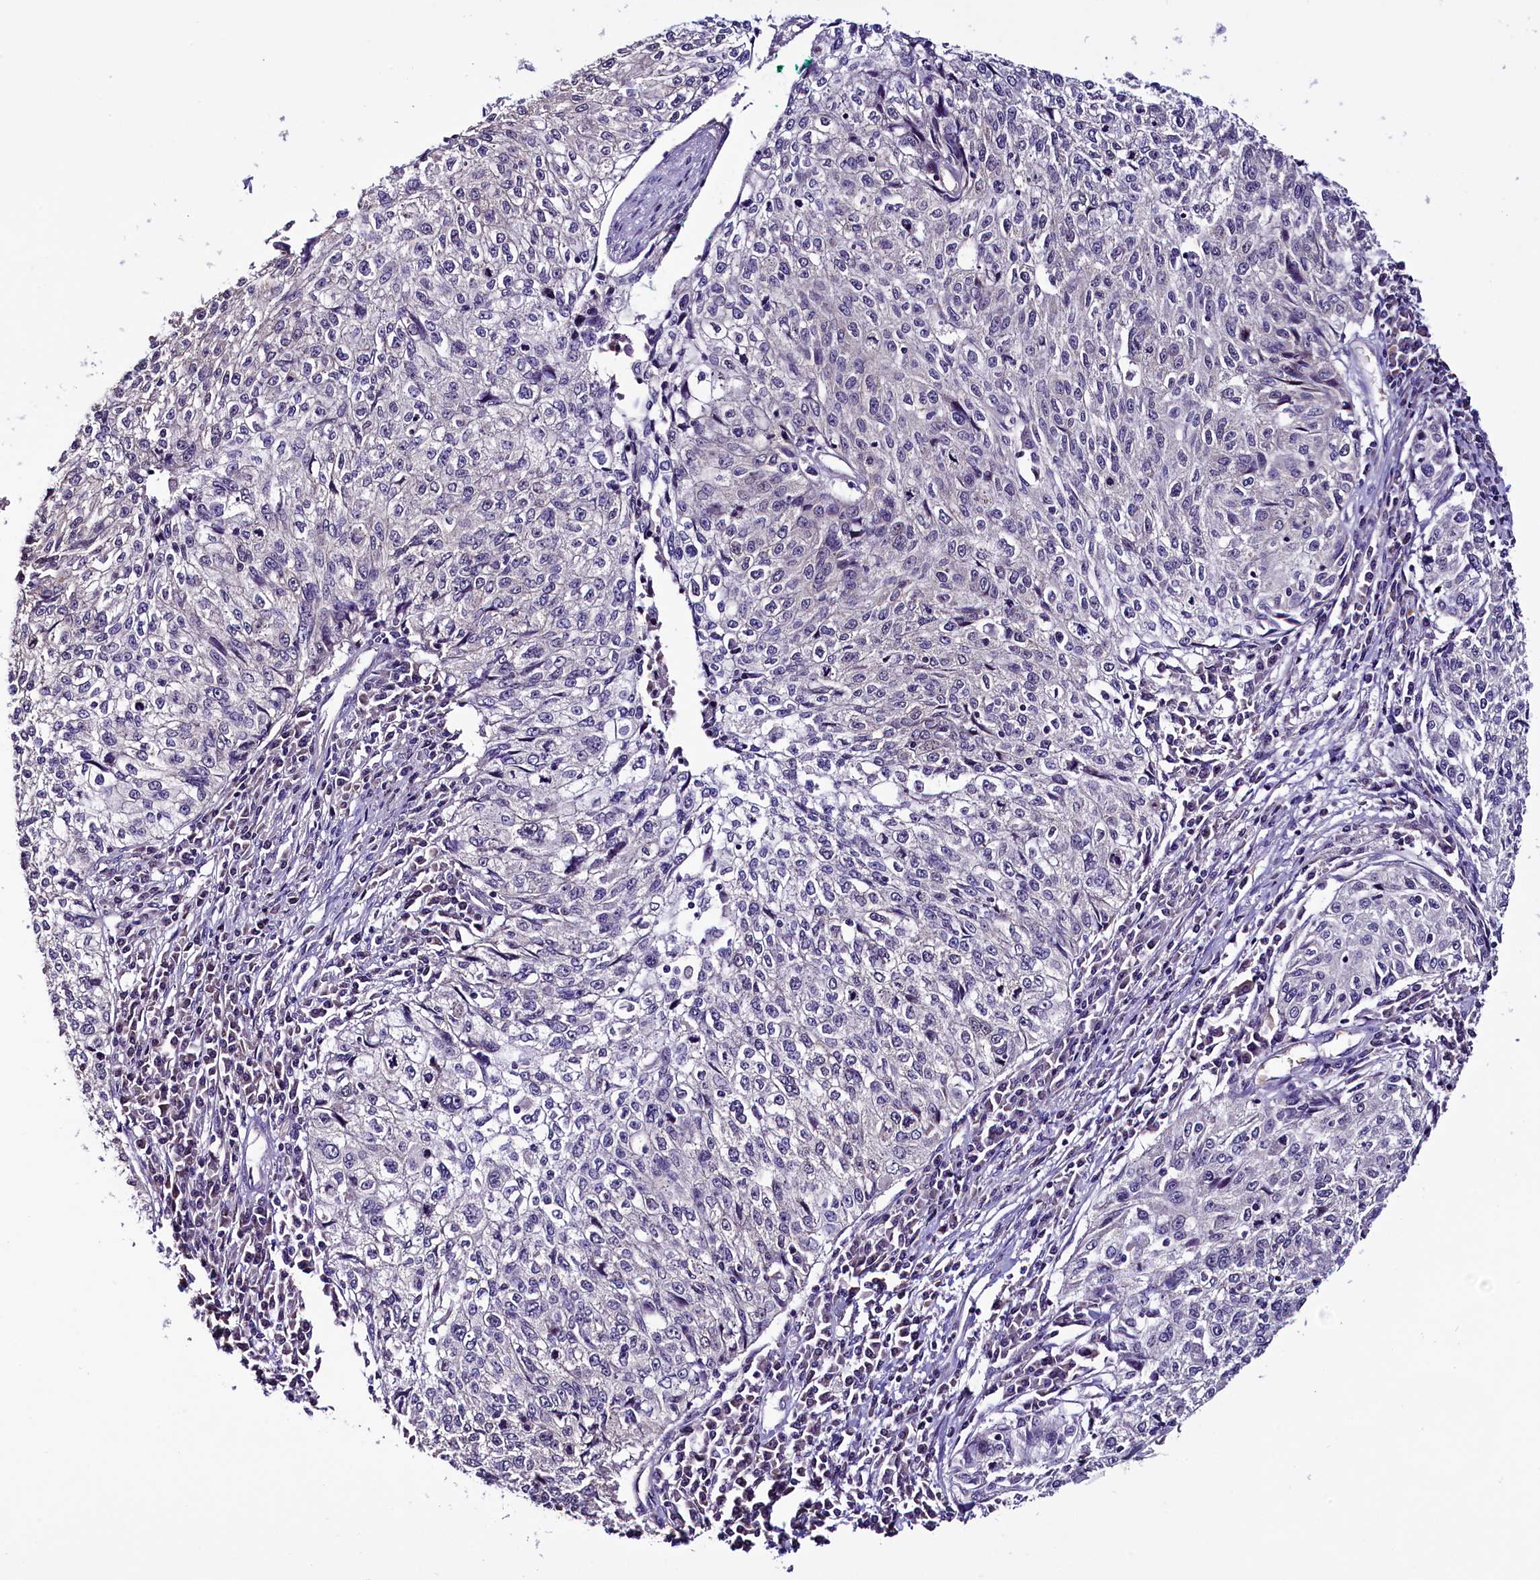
{"staining": {"intensity": "negative", "quantity": "none", "location": "none"}, "tissue": "cervical cancer", "cell_type": "Tumor cells", "image_type": "cancer", "snomed": [{"axis": "morphology", "description": "Squamous cell carcinoma, NOS"}, {"axis": "topography", "description": "Cervix"}], "caption": "IHC micrograph of neoplastic tissue: squamous cell carcinoma (cervical) stained with DAB demonstrates no significant protein staining in tumor cells.", "gene": "C9orf40", "patient": {"sex": "female", "age": 57}}